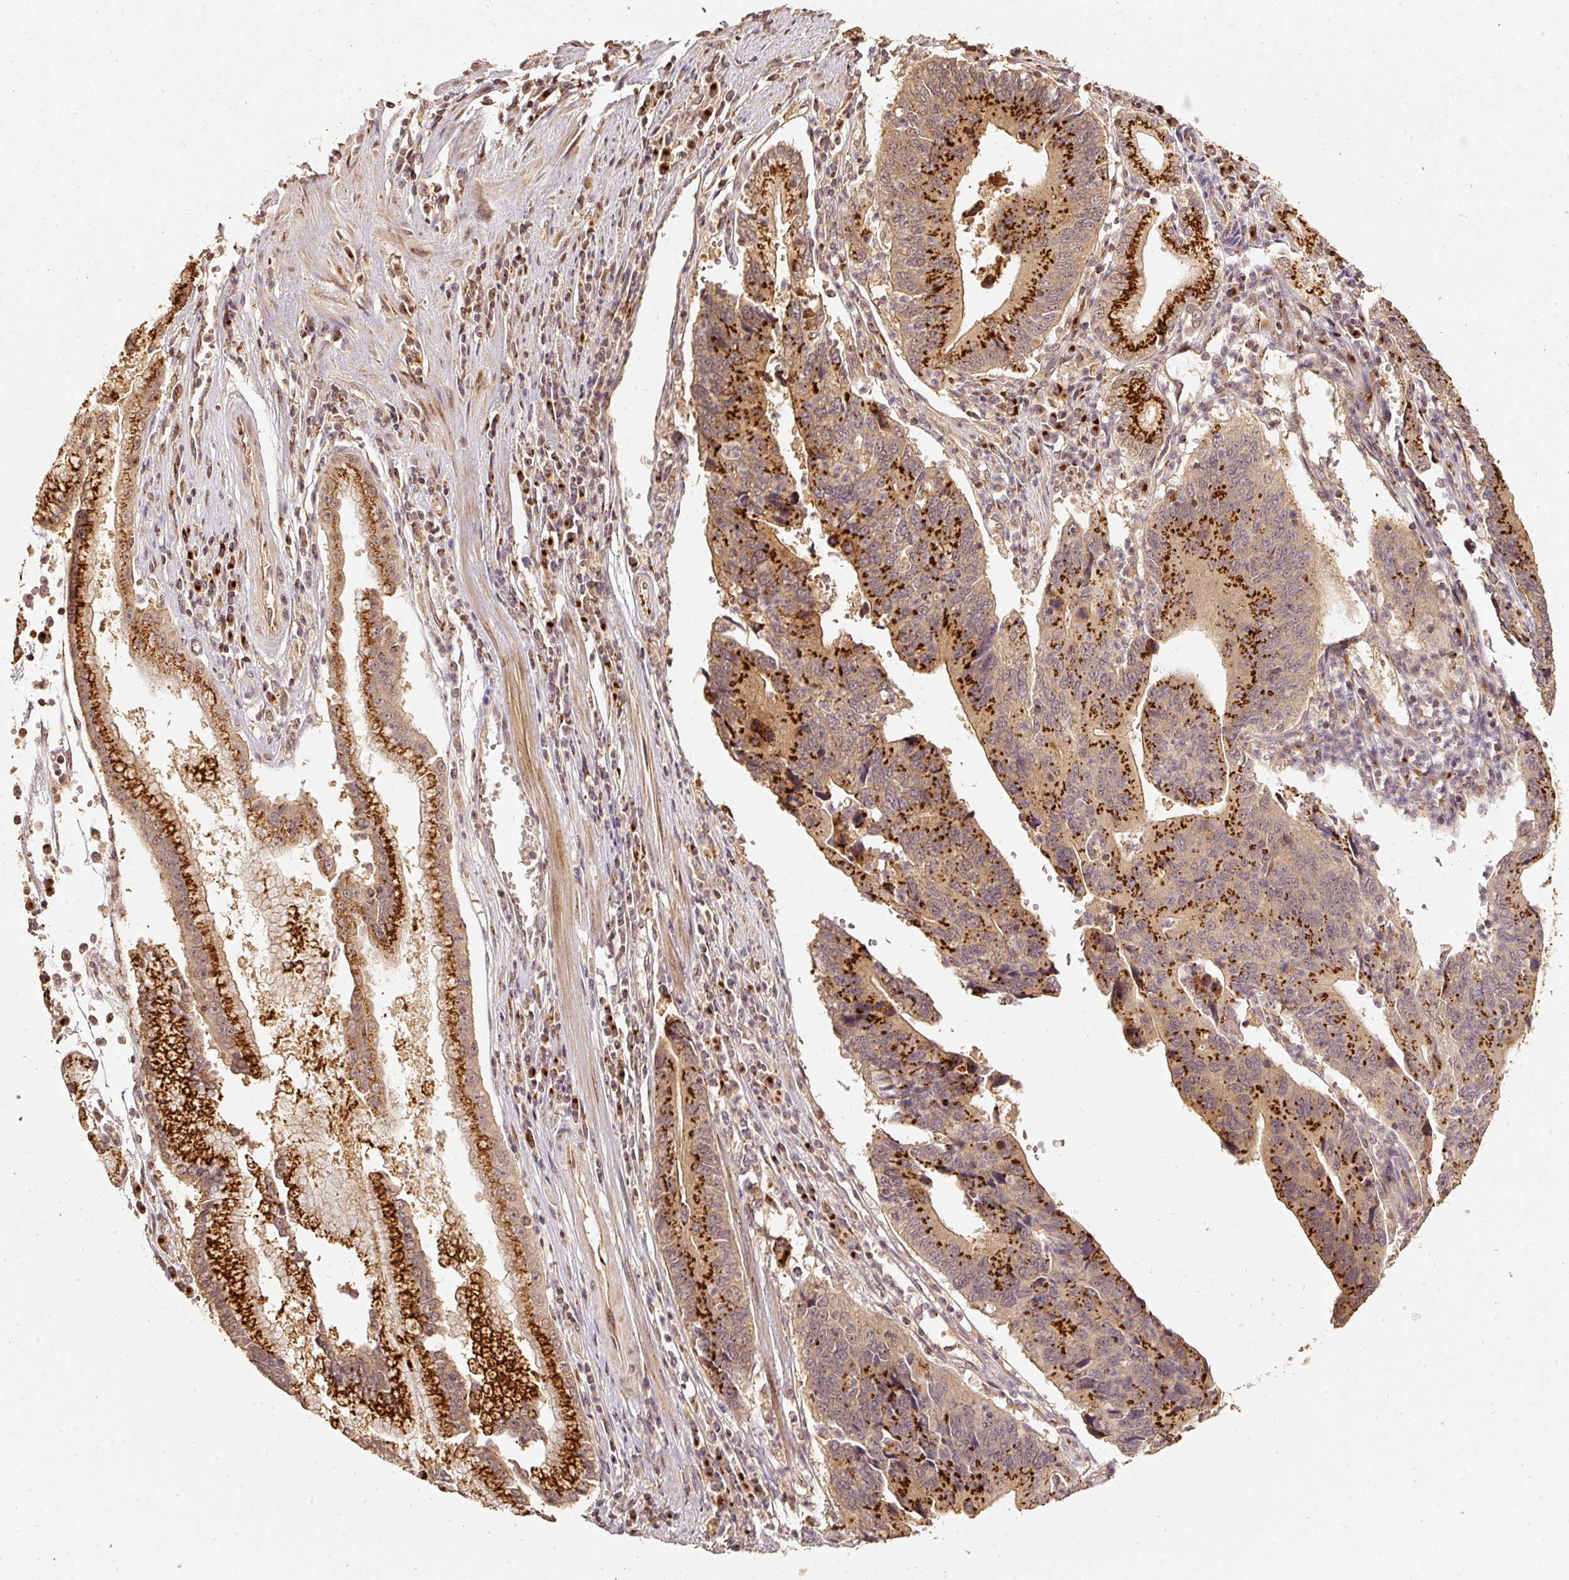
{"staining": {"intensity": "strong", "quantity": ">75%", "location": "cytoplasmic/membranous"}, "tissue": "stomach cancer", "cell_type": "Tumor cells", "image_type": "cancer", "snomed": [{"axis": "morphology", "description": "Adenocarcinoma, NOS"}, {"axis": "topography", "description": "Stomach"}], "caption": "High-power microscopy captured an IHC image of adenocarcinoma (stomach), revealing strong cytoplasmic/membranous staining in about >75% of tumor cells. The staining is performed using DAB brown chromogen to label protein expression. The nuclei are counter-stained blue using hematoxylin.", "gene": "FUT8", "patient": {"sex": "male", "age": 59}}